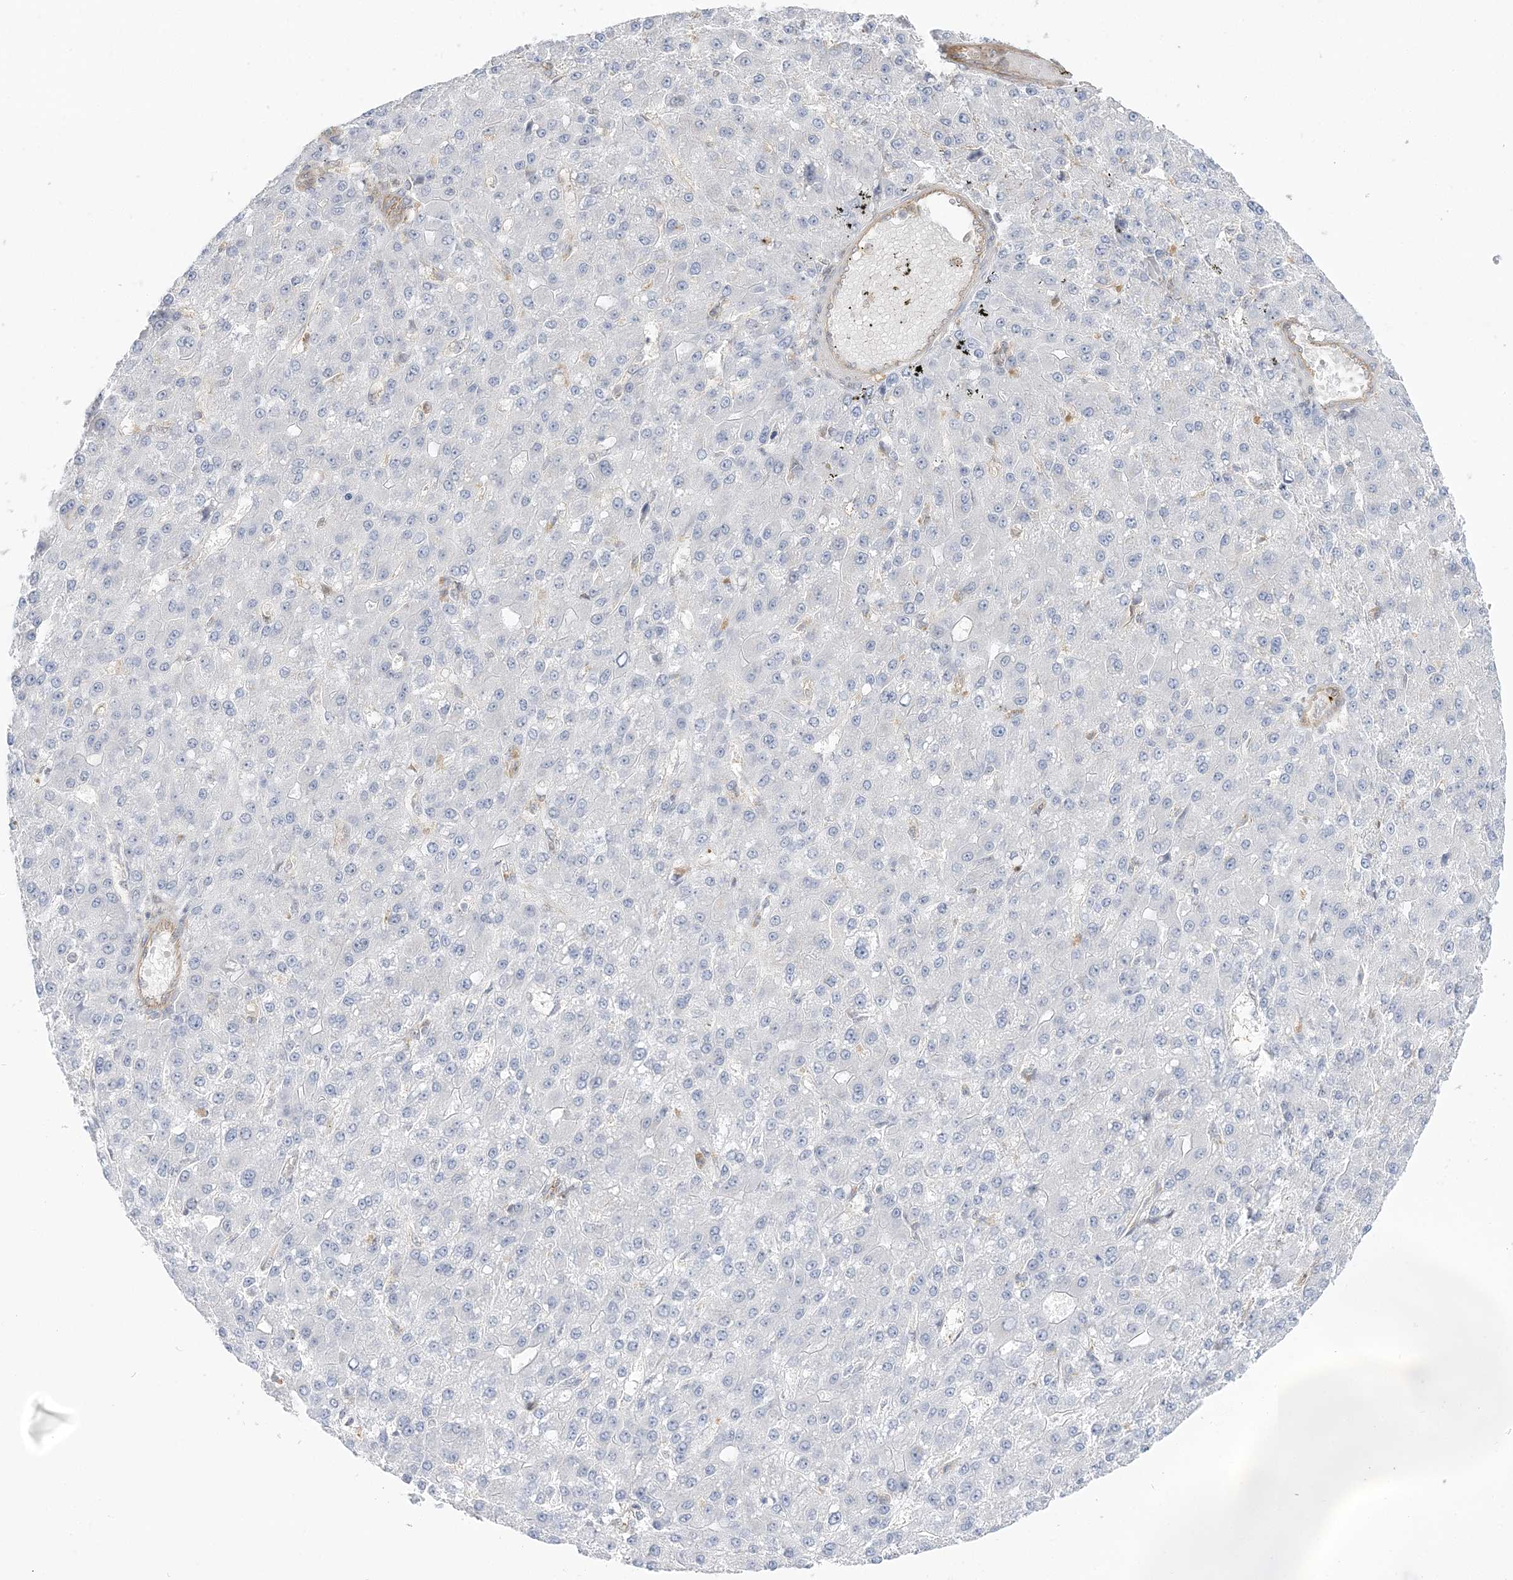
{"staining": {"intensity": "negative", "quantity": "none", "location": "none"}, "tissue": "liver cancer", "cell_type": "Tumor cells", "image_type": "cancer", "snomed": [{"axis": "morphology", "description": "Carcinoma, Hepatocellular, NOS"}, {"axis": "topography", "description": "Liver"}], "caption": "DAB (3,3'-diaminobenzidine) immunohistochemical staining of hepatocellular carcinoma (liver) shows no significant staining in tumor cells.", "gene": "THADA", "patient": {"sex": "male", "age": 67}}